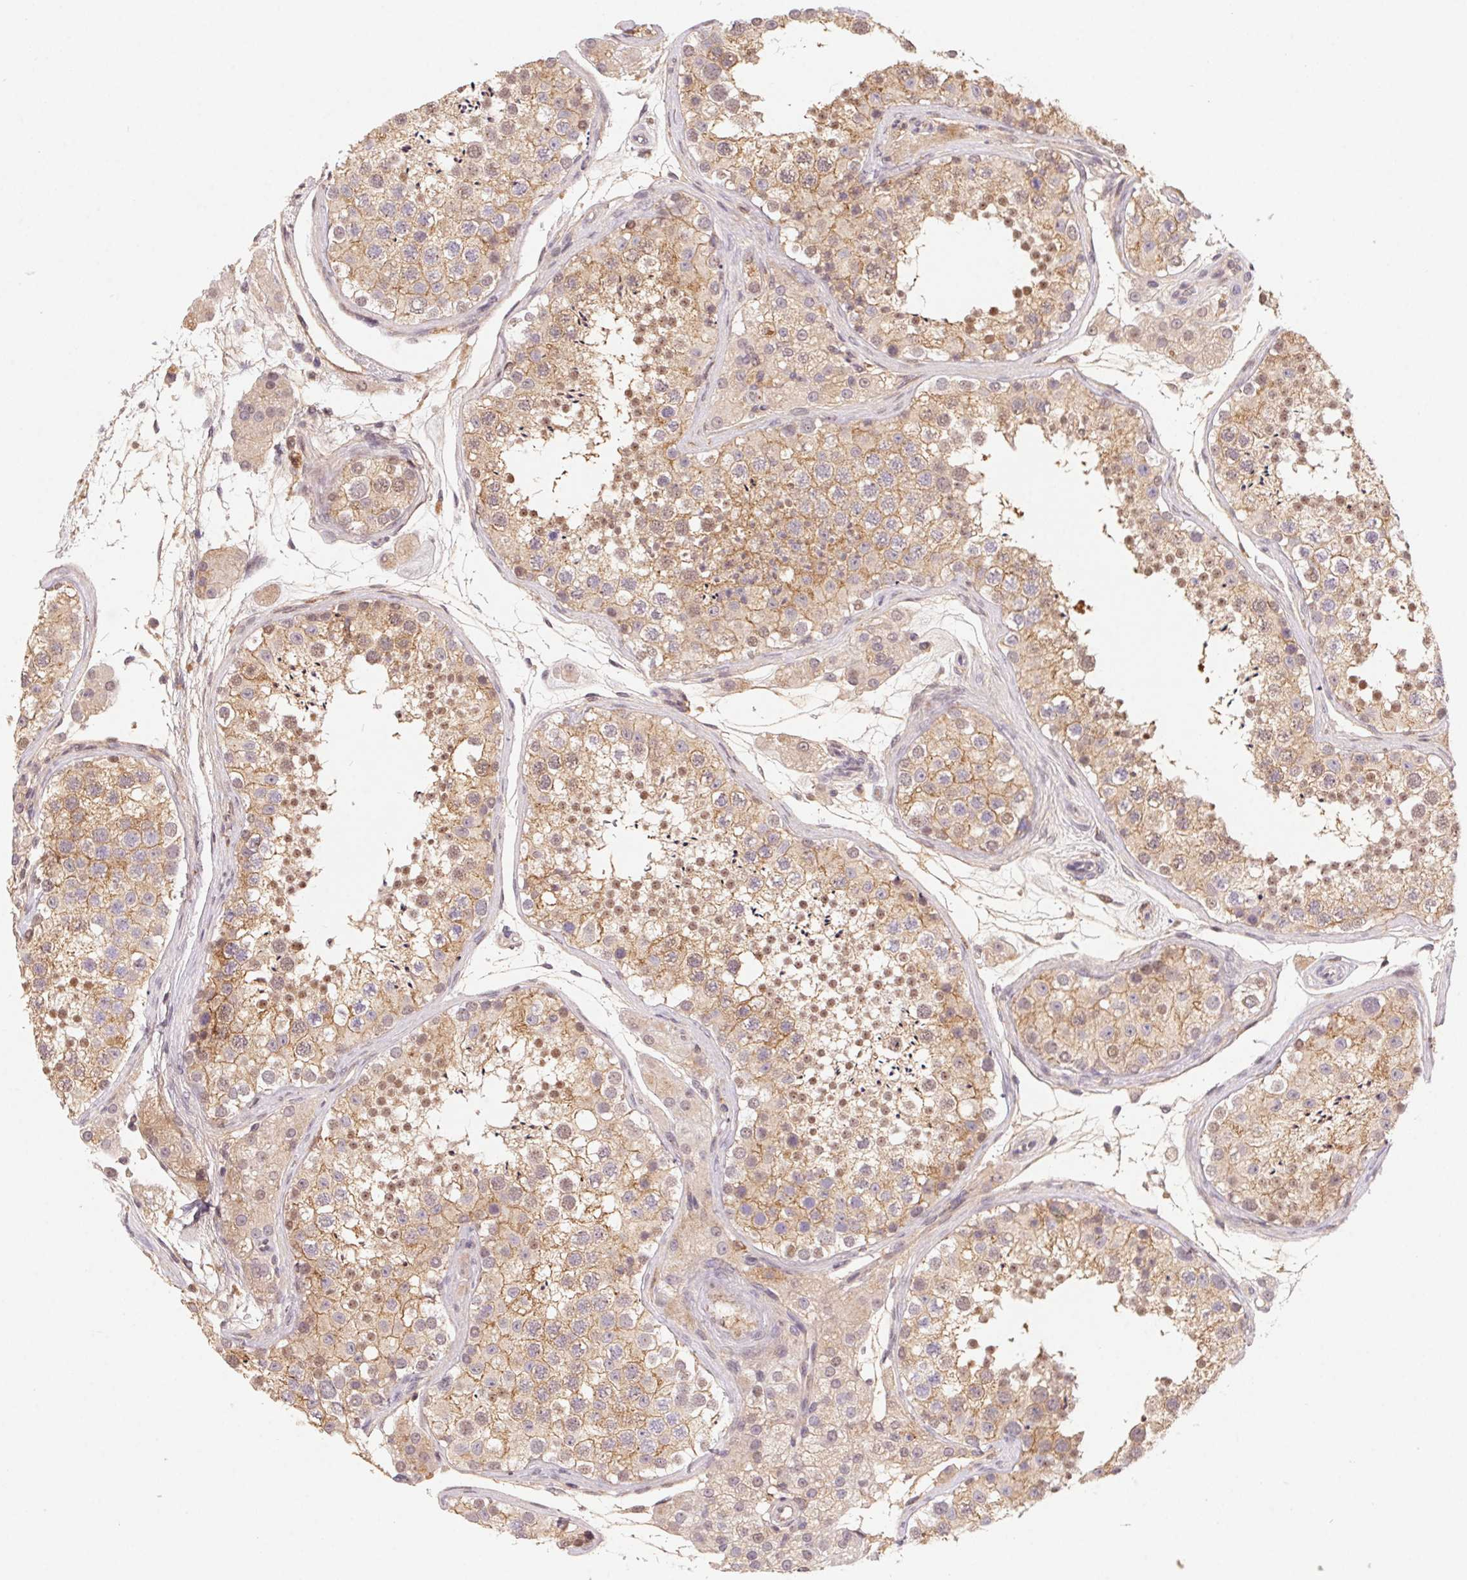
{"staining": {"intensity": "moderate", "quantity": ">75%", "location": "cytoplasmic/membranous,nuclear"}, "tissue": "testis", "cell_type": "Cells in seminiferous ducts", "image_type": "normal", "snomed": [{"axis": "morphology", "description": "Normal tissue, NOS"}, {"axis": "topography", "description": "Testis"}], "caption": "Benign testis exhibits moderate cytoplasmic/membranous,nuclear expression in approximately >75% of cells in seminiferous ducts.", "gene": "SLC52A2", "patient": {"sex": "male", "age": 41}}